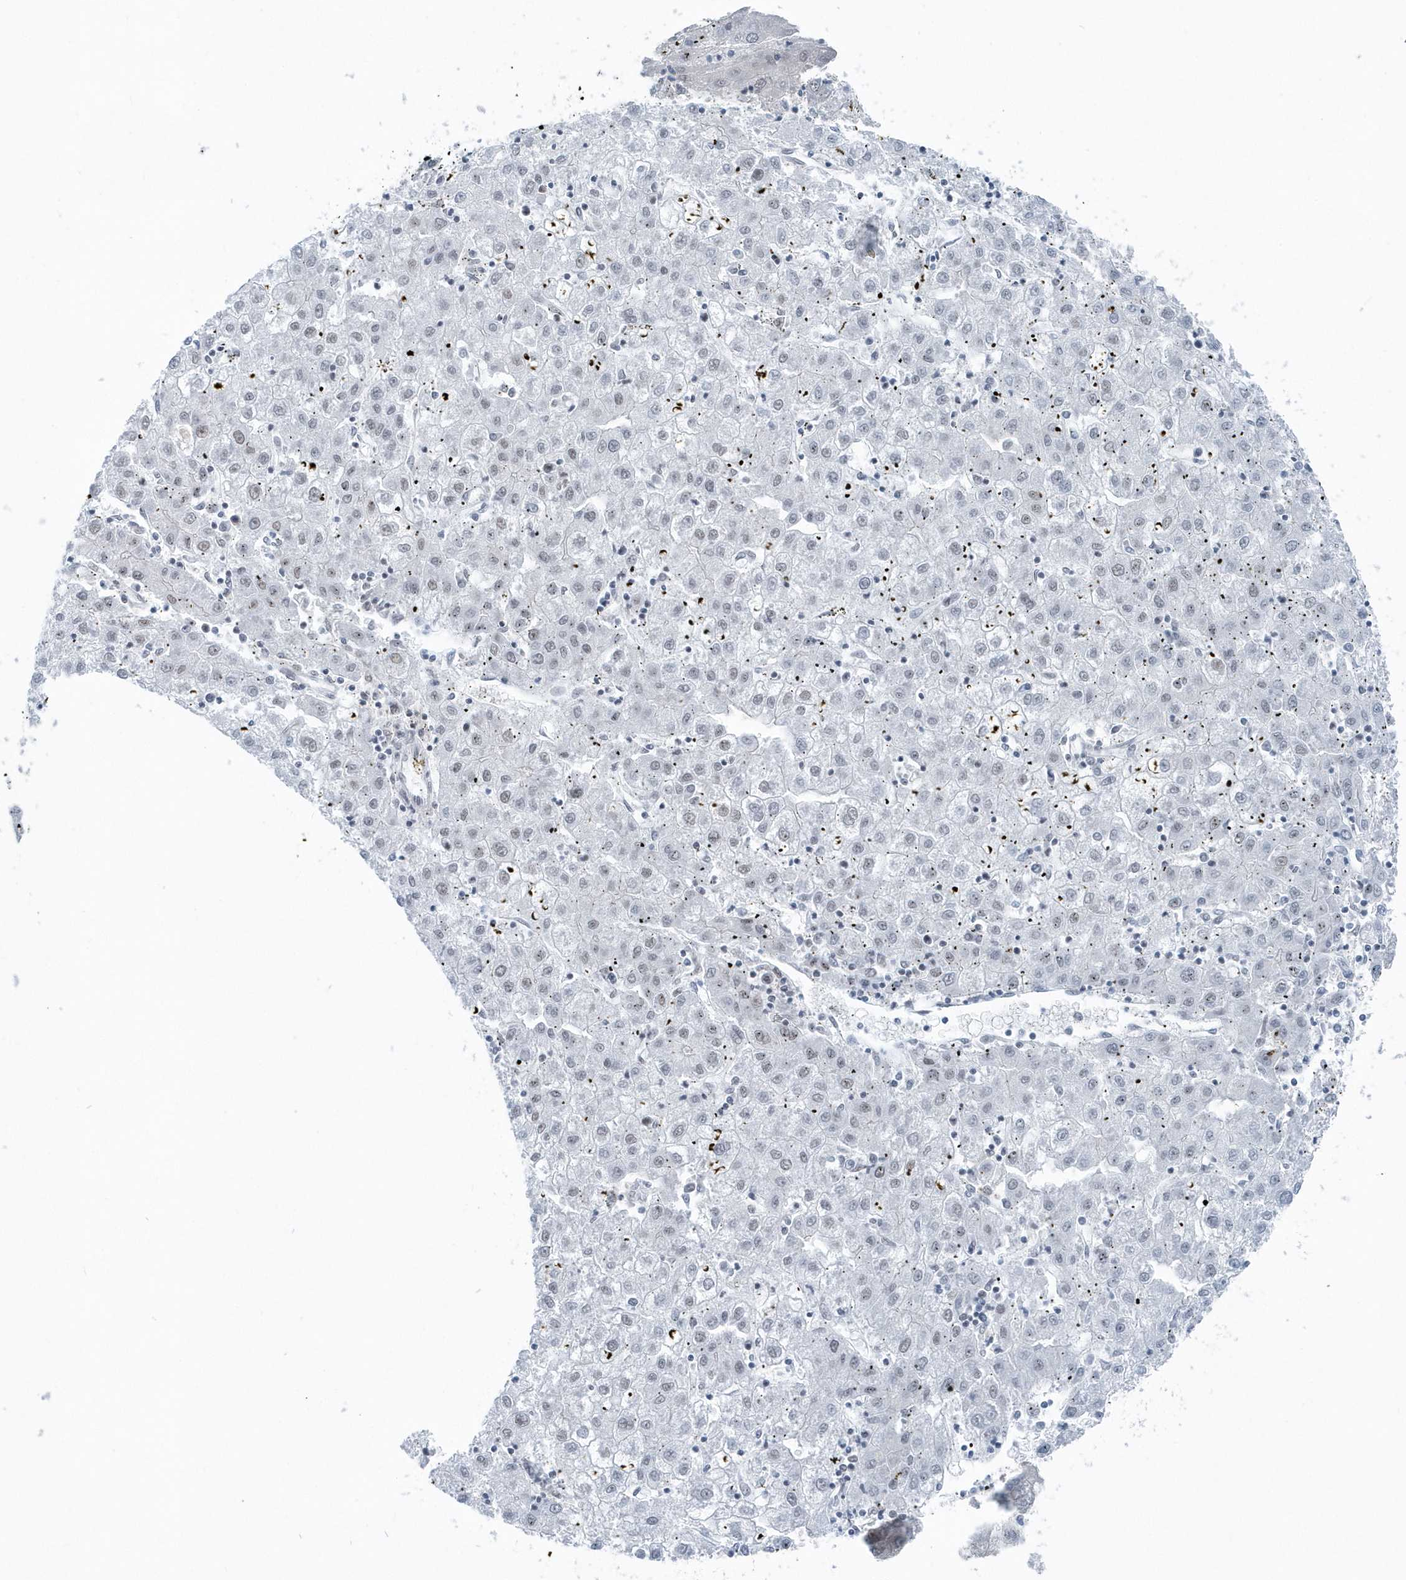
{"staining": {"intensity": "negative", "quantity": "none", "location": "none"}, "tissue": "liver cancer", "cell_type": "Tumor cells", "image_type": "cancer", "snomed": [{"axis": "morphology", "description": "Carcinoma, Hepatocellular, NOS"}, {"axis": "topography", "description": "Liver"}], "caption": "This photomicrograph is of hepatocellular carcinoma (liver) stained with immunohistochemistry to label a protein in brown with the nuclei are counter-stained blue. There is no expression in tumor cells. Brightfield microscopy of IHC stained with DAB (brown) and hematoxylin (blue), captured at high magnification.", "gene": "FIP1L1", "patient": {"sex": "male", "age": 72}}